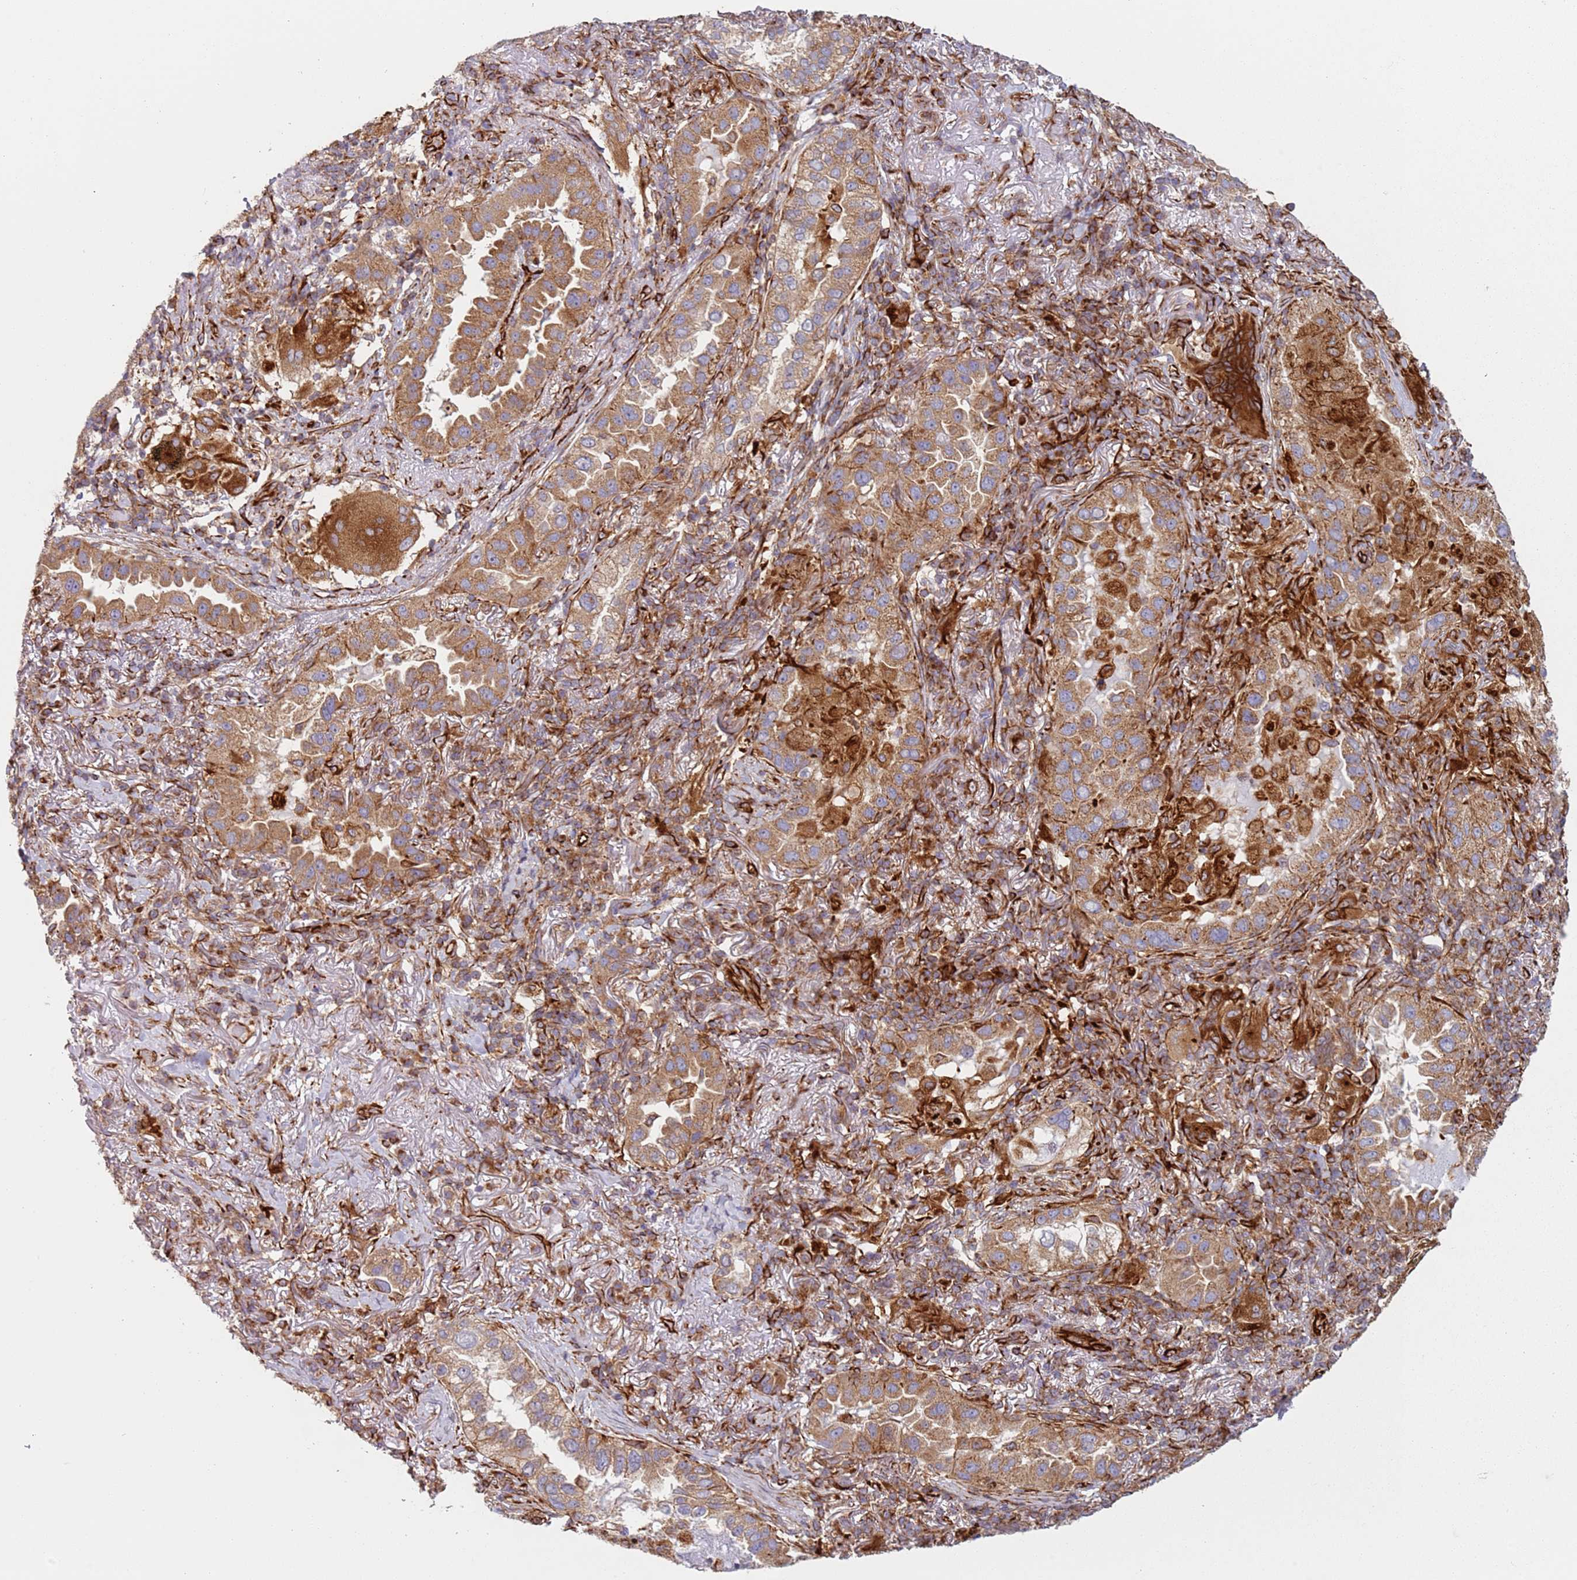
{"staining": {"intensity": "moderate", "quantity": ">75%", "location": "cytoplasmic/membranous"}, "tissue": "lung cancer", "cell_type": "Tumor cells", "image_type": "cancer", "snomed": [{"axis": "morphology", "description": "Adenocarcinoma, NOS"}, {"axis": "topography", "description": "Lung"}], "caption": "Brown immunohistochemical staining in adenocarcinoma (lung) displays moderate cytoplasmic/membranous staining in approximately >75% of tumor cells.", "gene": "SNAPIN", "patient": {"sex": "female", "age": 69}}